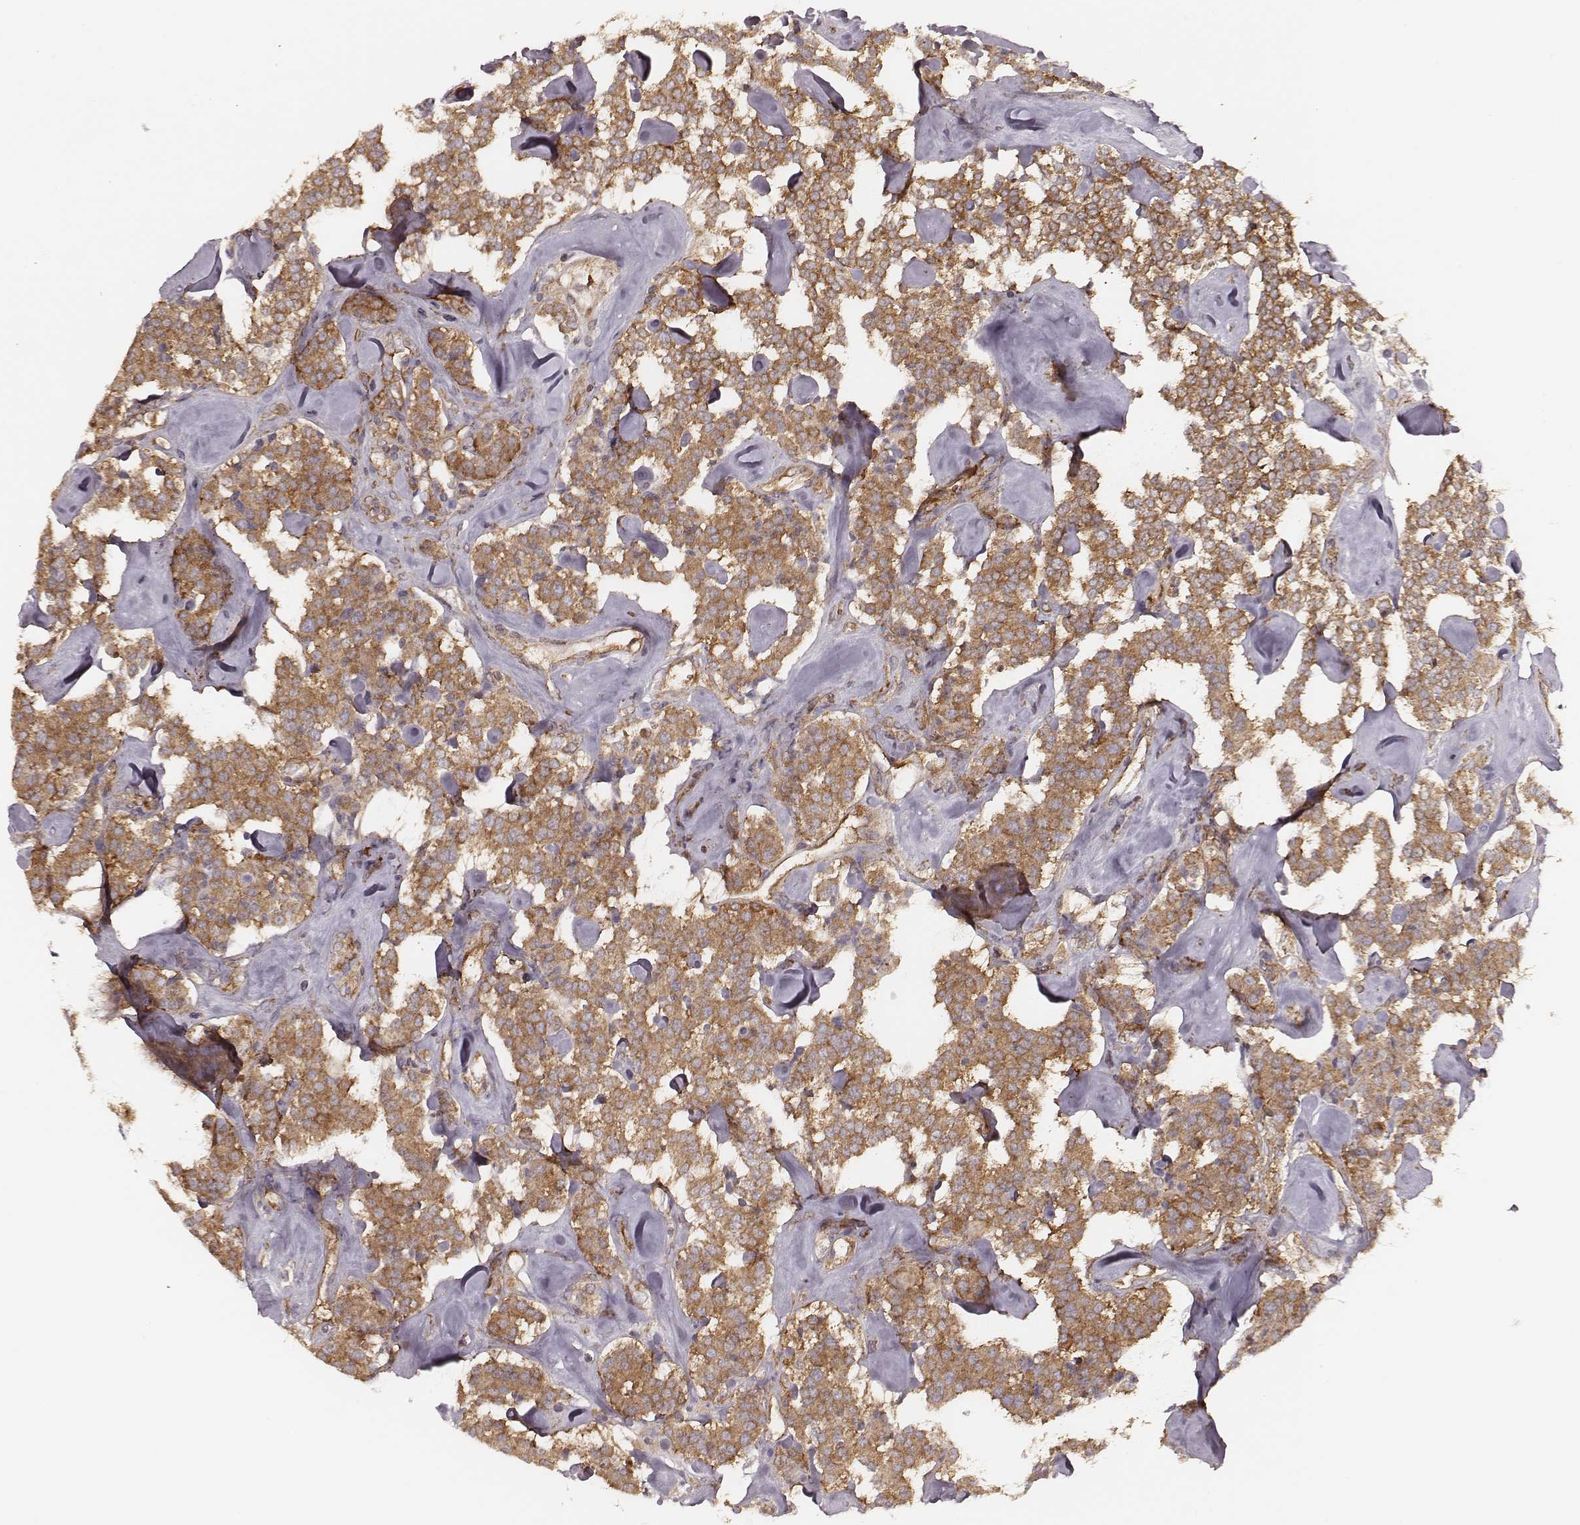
{"staining": {"intensity": "moderate", "quantity": ">75%", "location": "cytoplasmic/membranous"}, "tissue": "carcinoid", "cell_type": "Tumor cells", "image_type": "cancer", "snomed": [{"axis": "morphology", "description": "Carcinoid, malignant, NOS"}, {"axis": "topography", "description": "Pancreas"}], "caption": "This is a histology image of IHC staining of carcinoid, which shows moderate staining in the cytoplasmic/membranous of tumor cells.", "gene": "CARS1", "patient": {"sex": "male", "age": 41}}